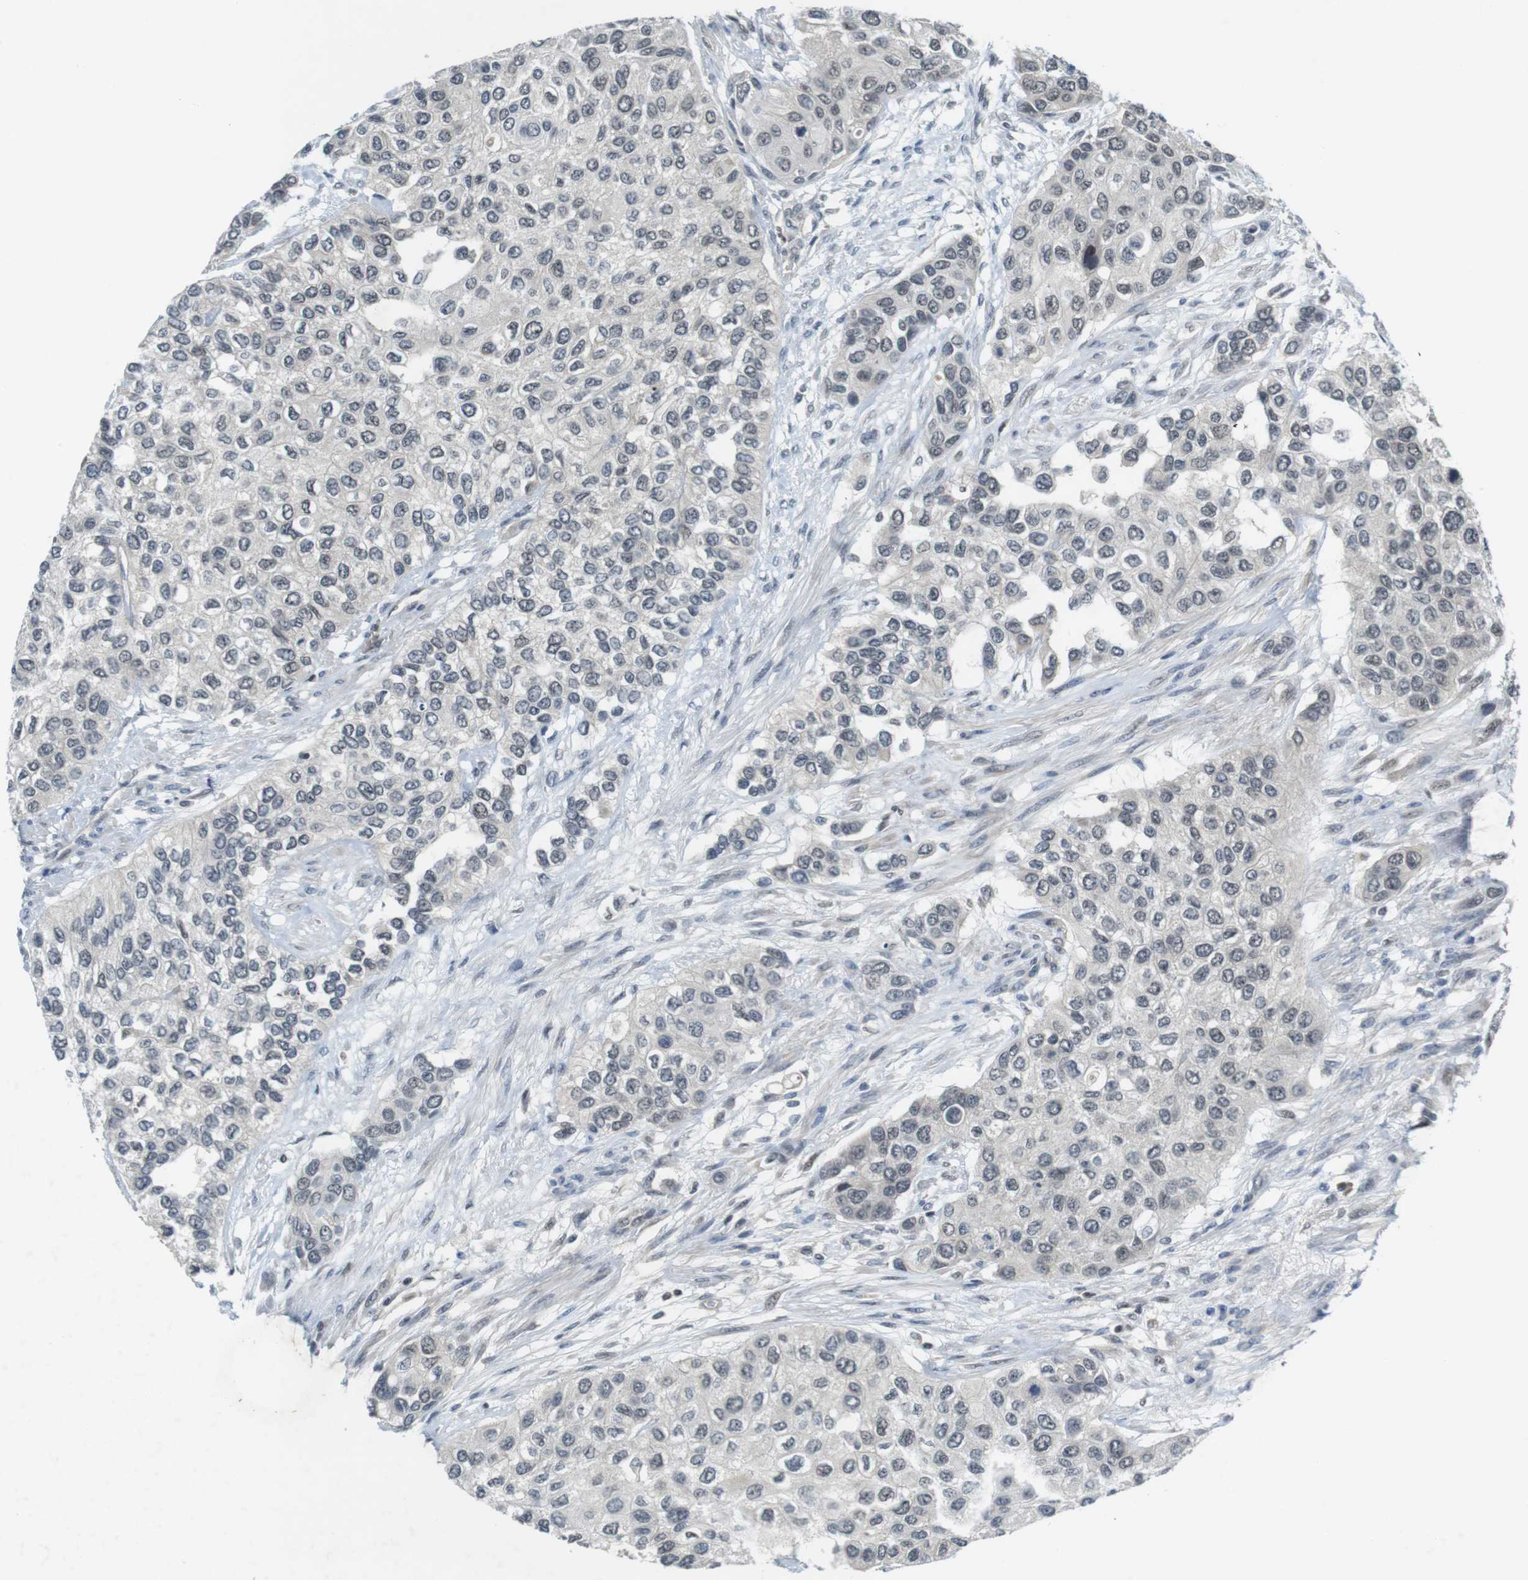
{"staining": {"intensity": "weak", "quantity": "25%-75%", "location": "nuclear"}, "tissue": "urothelial cancer", "cell_type": "Tumor cells", "image_type": "cancer", "snomed": [{"axis": "morphology", "description": "Urothelial carcinoma, High grade"}, {"axis": "topography", "description": "Urinary bladder"}], "caption": "There is low levels of weak nuclear positivity in tumor cells of high-grade urothelial carcinoma, as demonstrated by immunohistochemical staining (brown color).", "gene": "MAPKAPK5", "patient": {"sex": "female", "age": 56}}